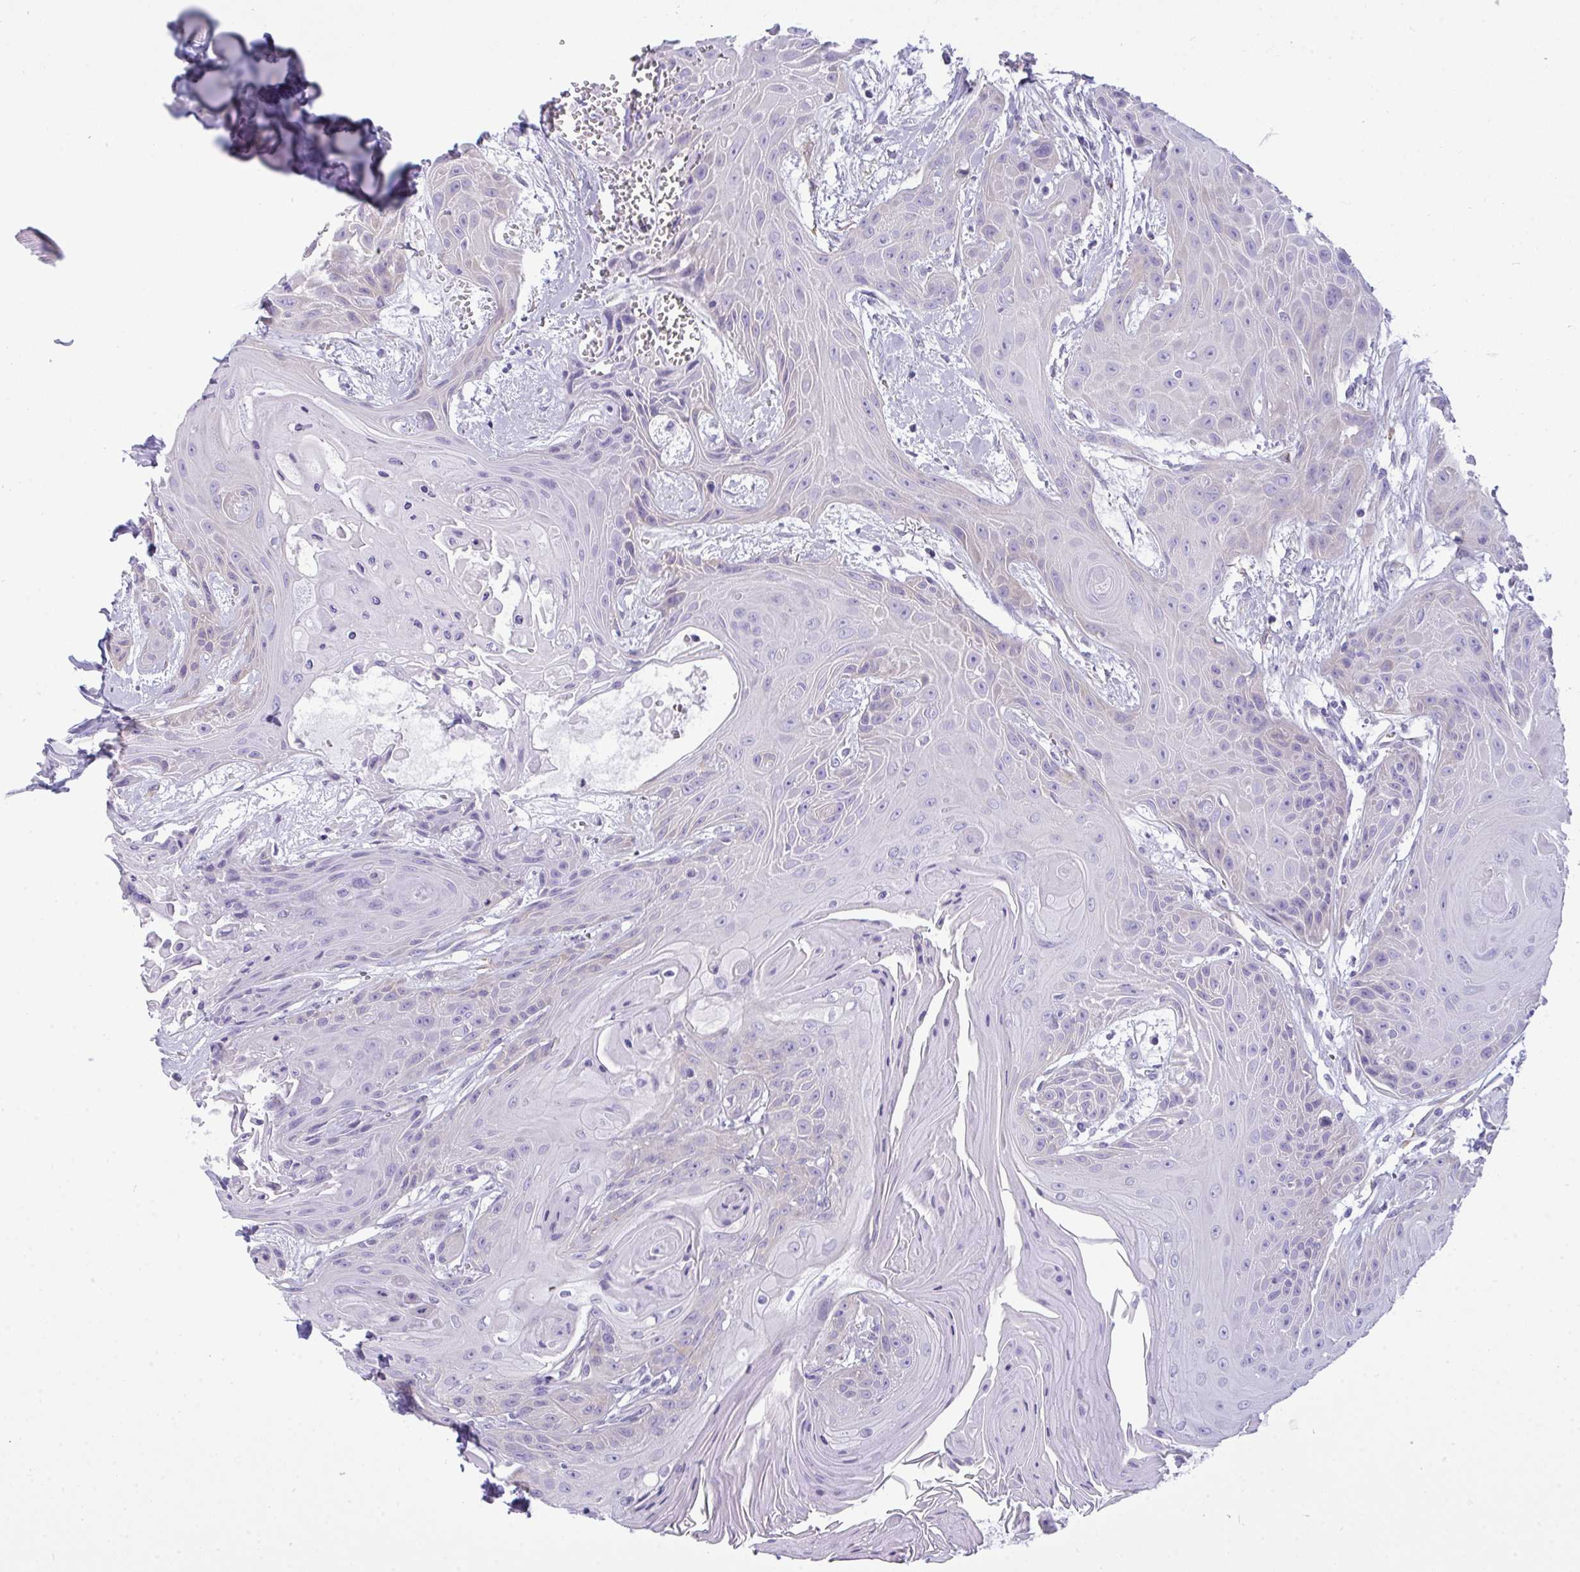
{"staining": {"intensity": "negative", "quantity": "none", "location": "none"}, "tissue": "head and neck cancer", "cell_type": "Tumor cells", "image_type": "cancer", "snomed": [{"axis": "morphology", "description": "Squamous cell carcinoma, NOS"}, {"axis": "topography", "description": "Head-Neck"}], "caption": "Squamous cell carcinoma (head and neck) stained for a protein using IHC reveals no staining tumor cells.", "gene": "MYH10", "patient": {"sex": "female", "age": 73}}